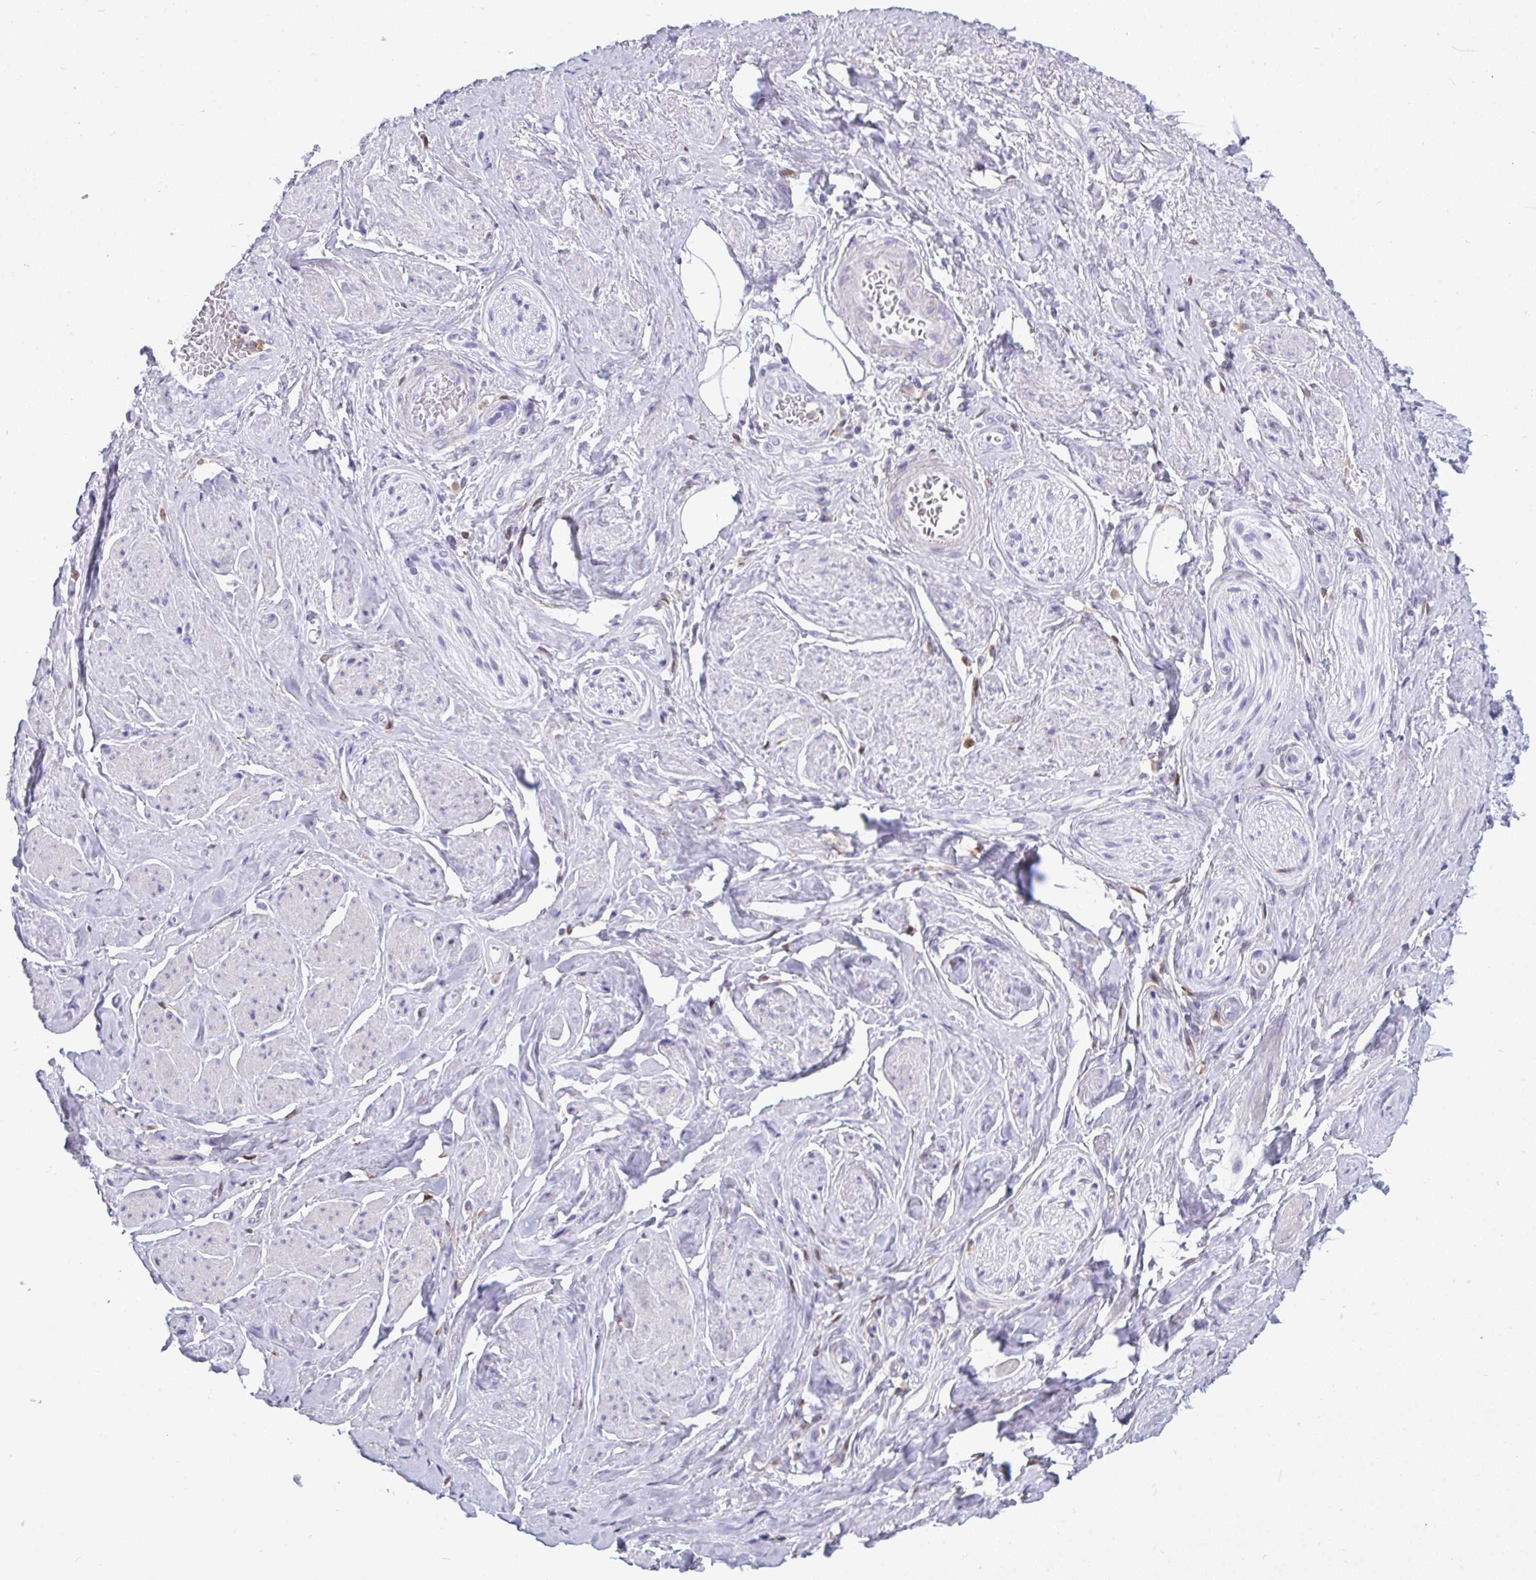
{"staining": {"intensity": "strong", "quantity": "<25%", "location": "cytoplasmic/membranous"}, "tissue": "adipose tissue", "cell_type": "Adipocytes", "image_type": "normal", "snomed": [{"axis": "morphology", "description": "Normal tissue, NOS"}, {"axis": "topography", "description": "Vagina"}, {"axis": "topography", "description": "Peripheral nerve tissue"}], "caption": "Adipocytes reveal medium levels of strong cytoplasmic/membranous positivity in approximately <25% of cells in normal adipose tissue. Nuclei are stained in blue.", "gene": "ARHGAP42", "patient": {"sex": "female", "age": 71}}